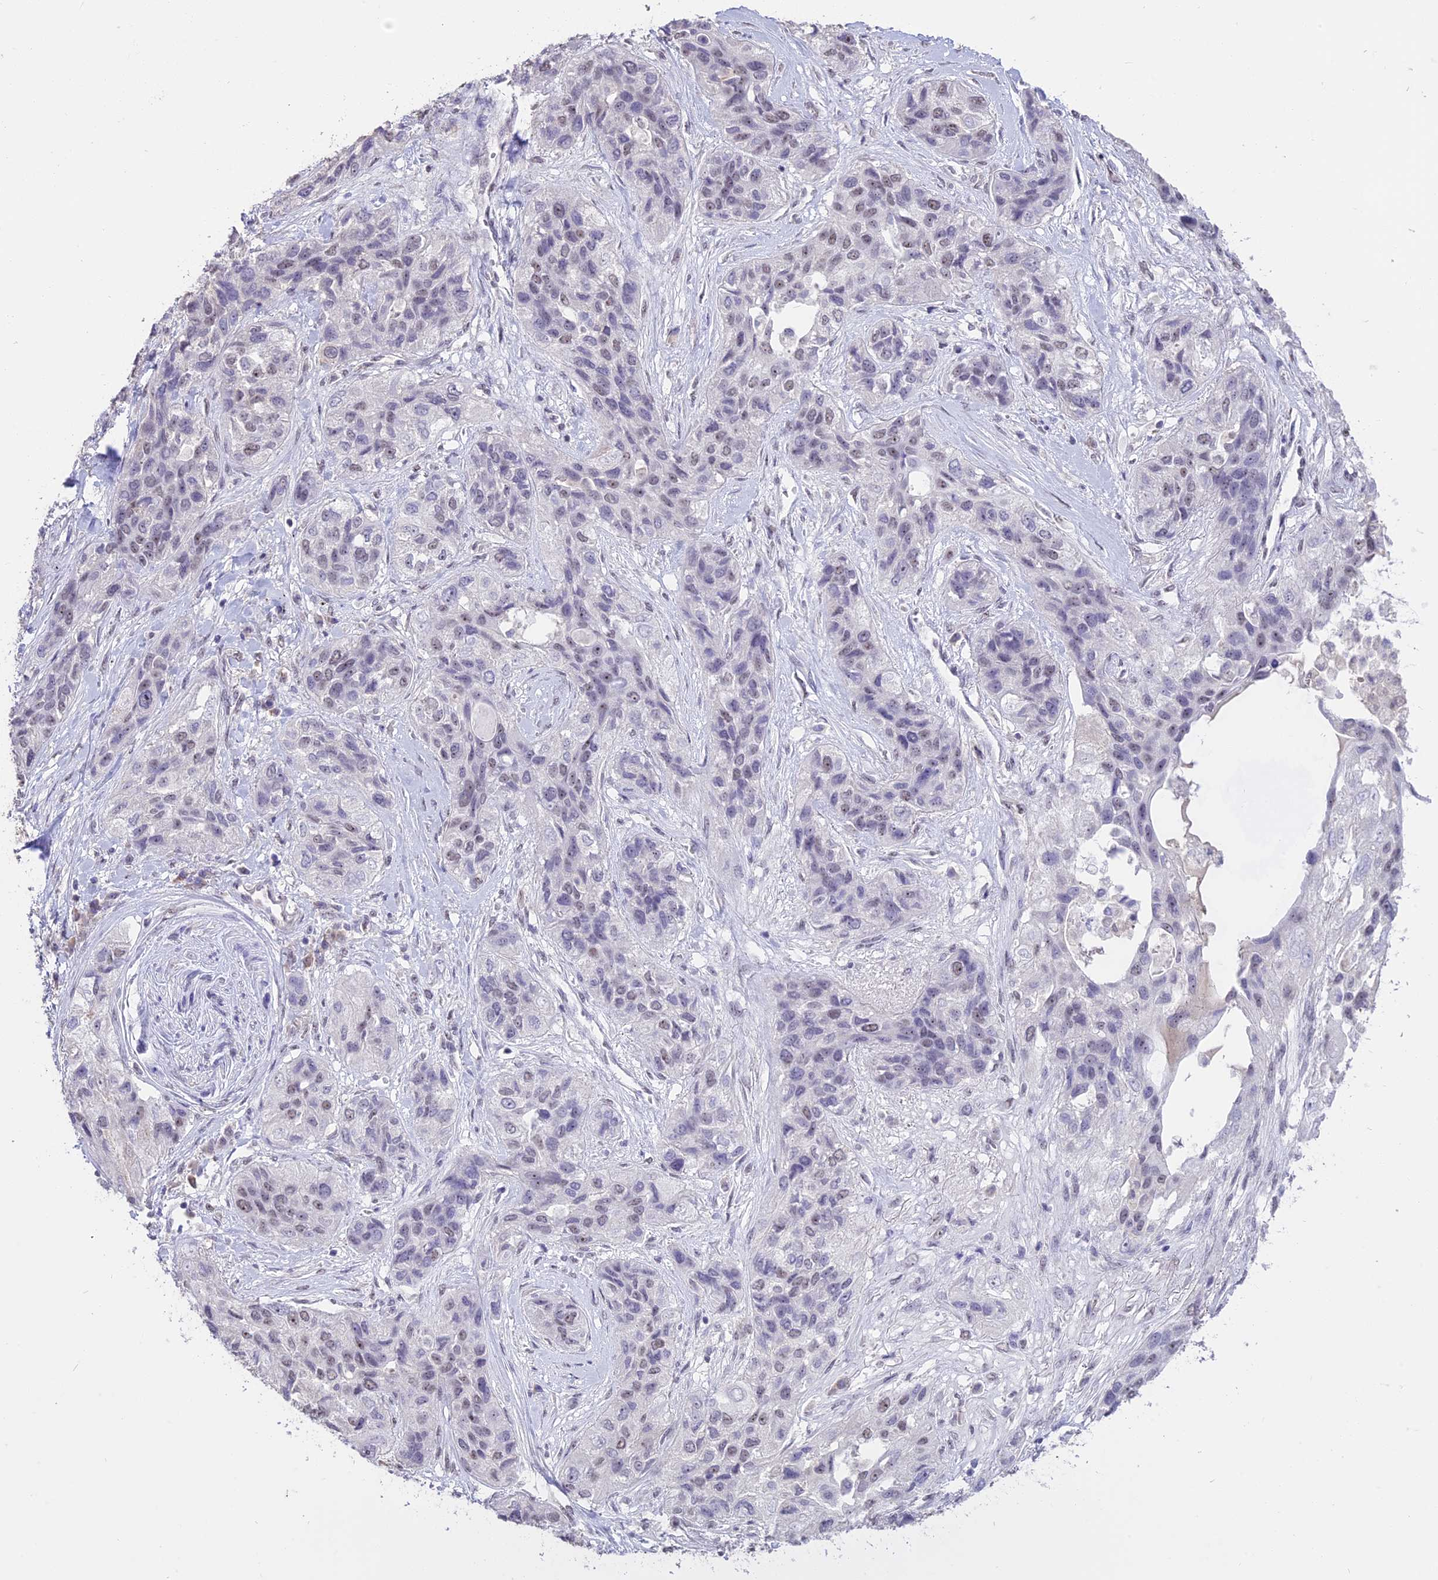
{"staining": {"intensity": "weak", "quantity": "<25%", "location": "nuclear"}, "tissue": "lung cancer", "cell_type": "Tumor cells", "image_type": "cancer", "snomed": [{"axis": "morphology", "description": "Squamous cell carcinoma, NOS"}, {"axis": "topography", "description": "Lung"}], "caption": "Human squamous cell carcinoma (lung) stained for a protein using immunohistochemistry shows no positivity in tumor cells.", "gene": "SETD2", "patient": {"sex": "female", "age": 70}}